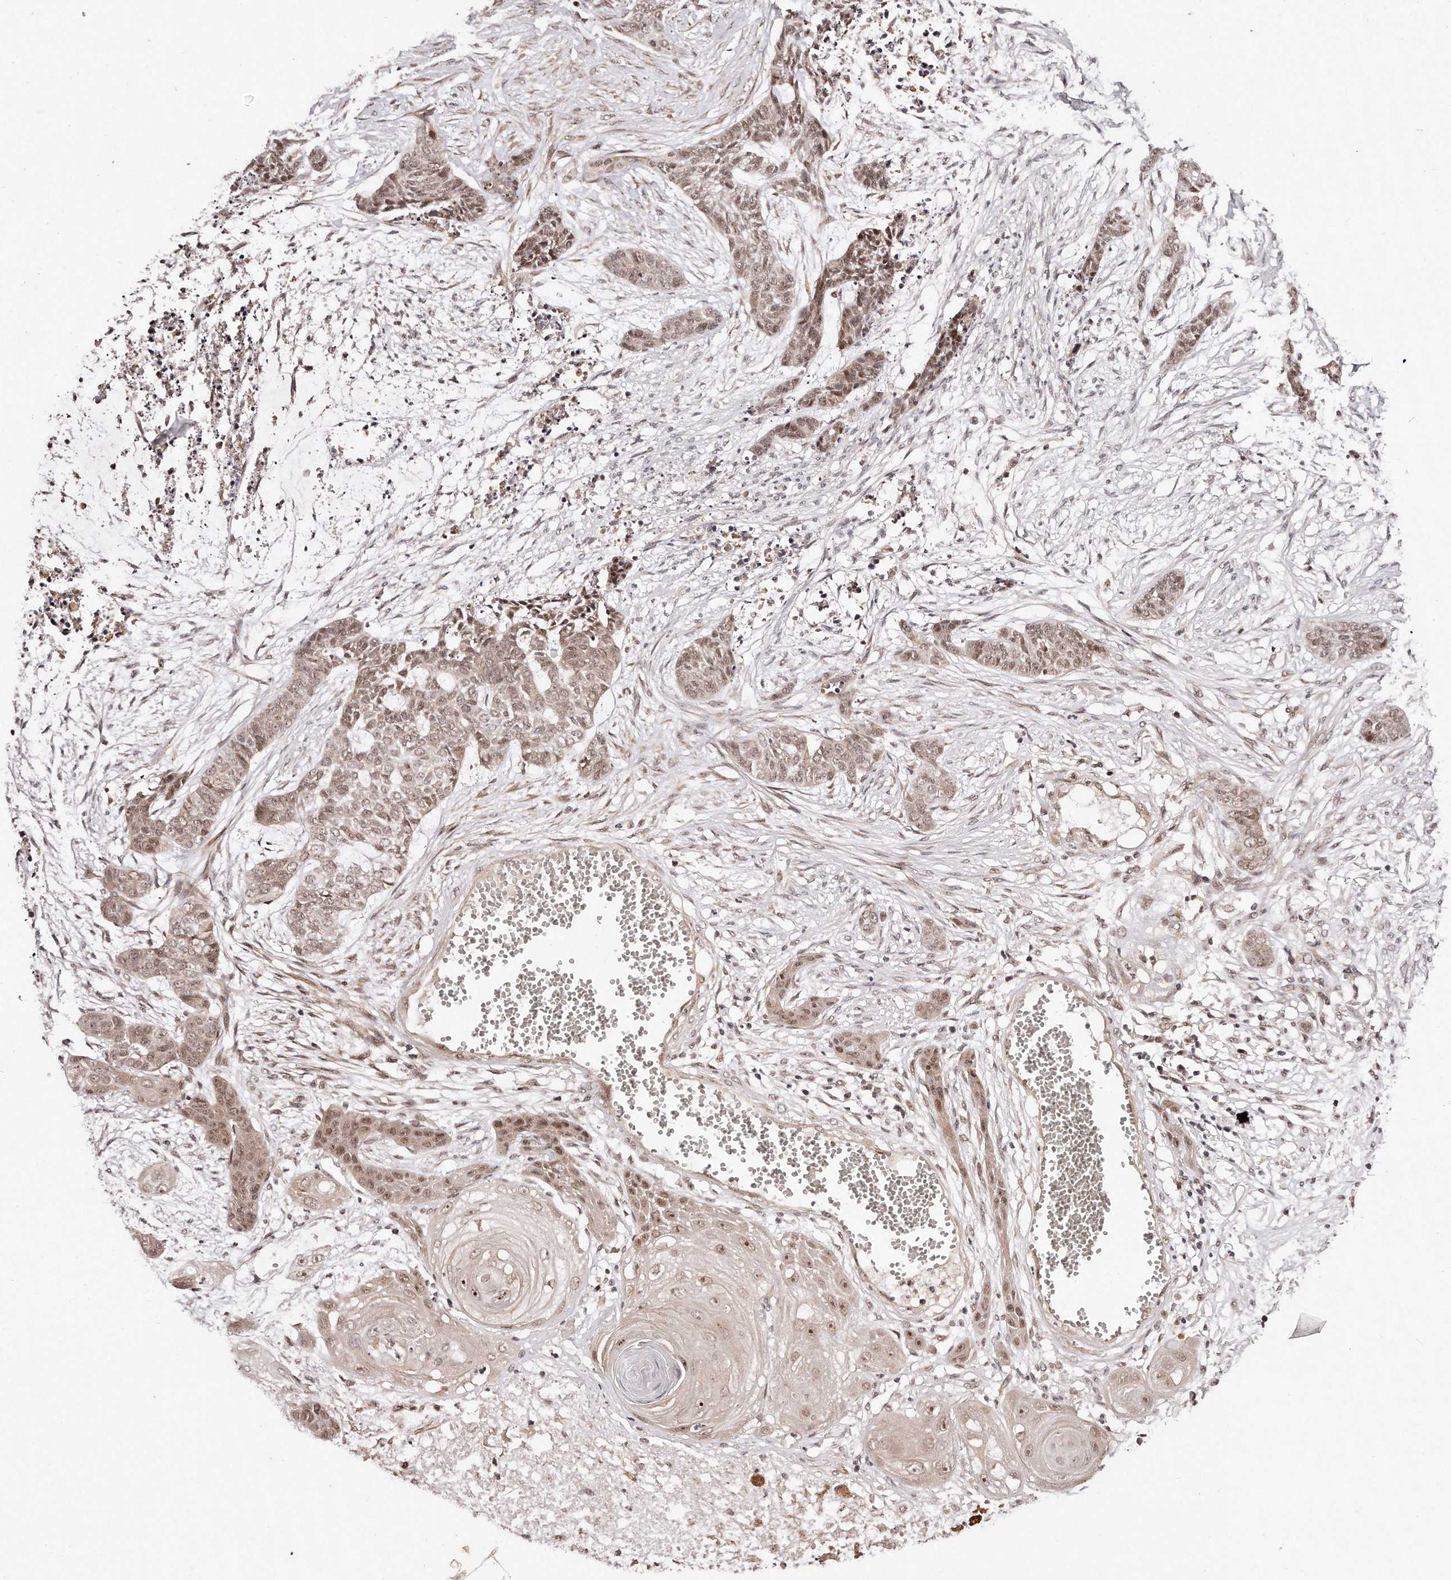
{"staining": {"intensity": "weak", "quantity": ">75%", "location": "cytoplasmic/membranous,nuclear"}, "tissue": "skin cancer", "cell_type": "Tumor cells", "image_type": "cancer", "snomed": [{"axis": "morphology", "description": "Basal cell carcinoma"}, {"axis": "topography", "description": "Skin"}], "caption": "Skin cancer stained with a brown dye demonstrates weak cytoplasmic/membranous and nuclear positive expression in approximately >75% of tumor cells.", "gene": "SOX4", "patient": {"sex": "female", "age": 64}}